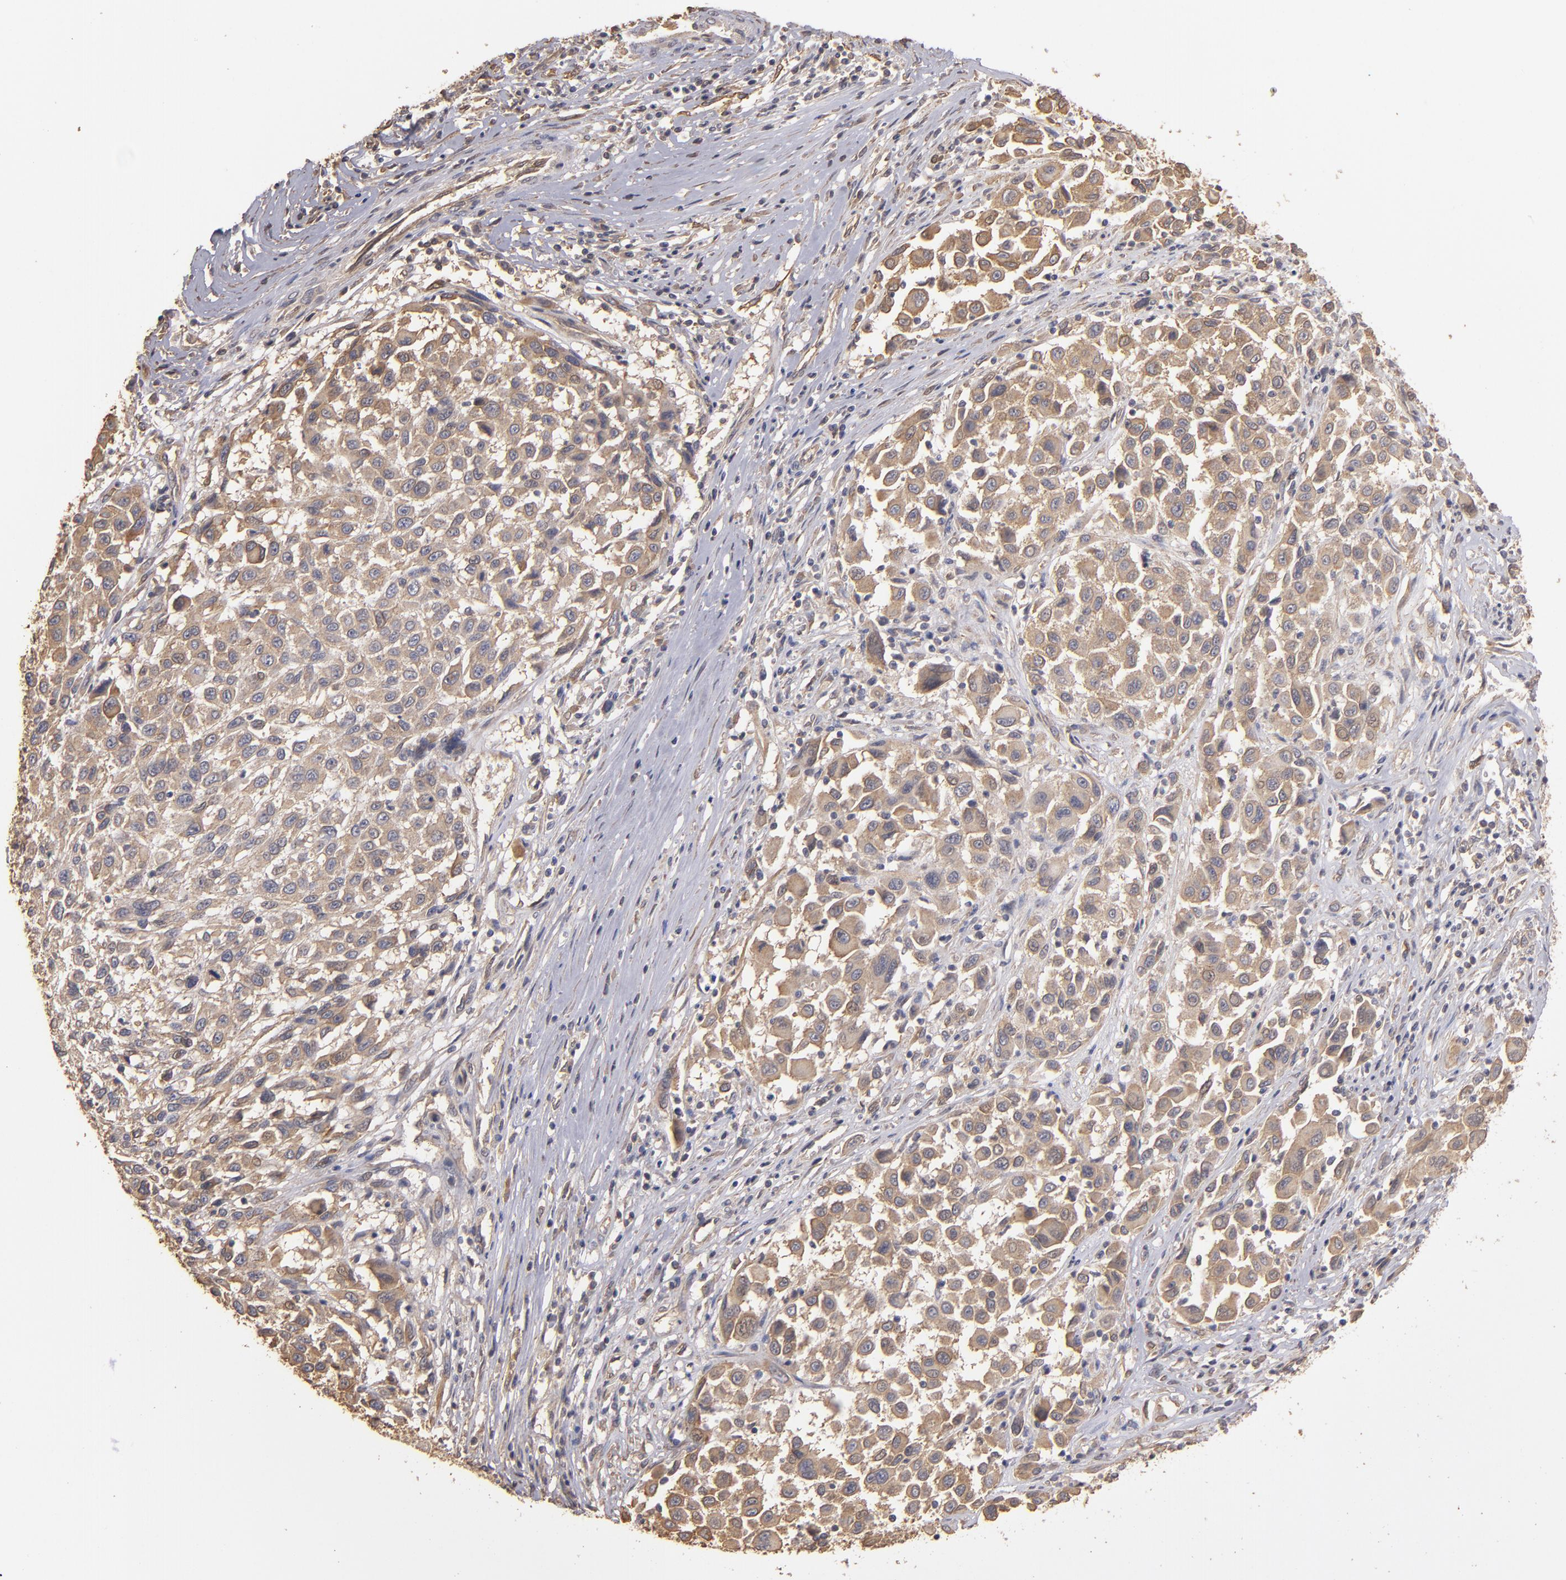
{"staining": {"intensity": "moderate", "quantity": ">75%", "location": "cytoplasmic/membranous"}, "tissue": "melanoma", "cell_type": "Tumor cells", "image_type": "cancer", "snomed": [{"axis": "morphology", "description": "Malignant melanoma, Metastatic site"}, {"axis": "topography", "description": "Lymph node"}], "caption": "Malignant melanoma (metastatic site) stained for a protein (brown) displays moderate cytoplasmic/membranous positive positivity in about >75% of tumor cells.", "gene": "DMD", "patient": {"sex": "male", "age": 61}}